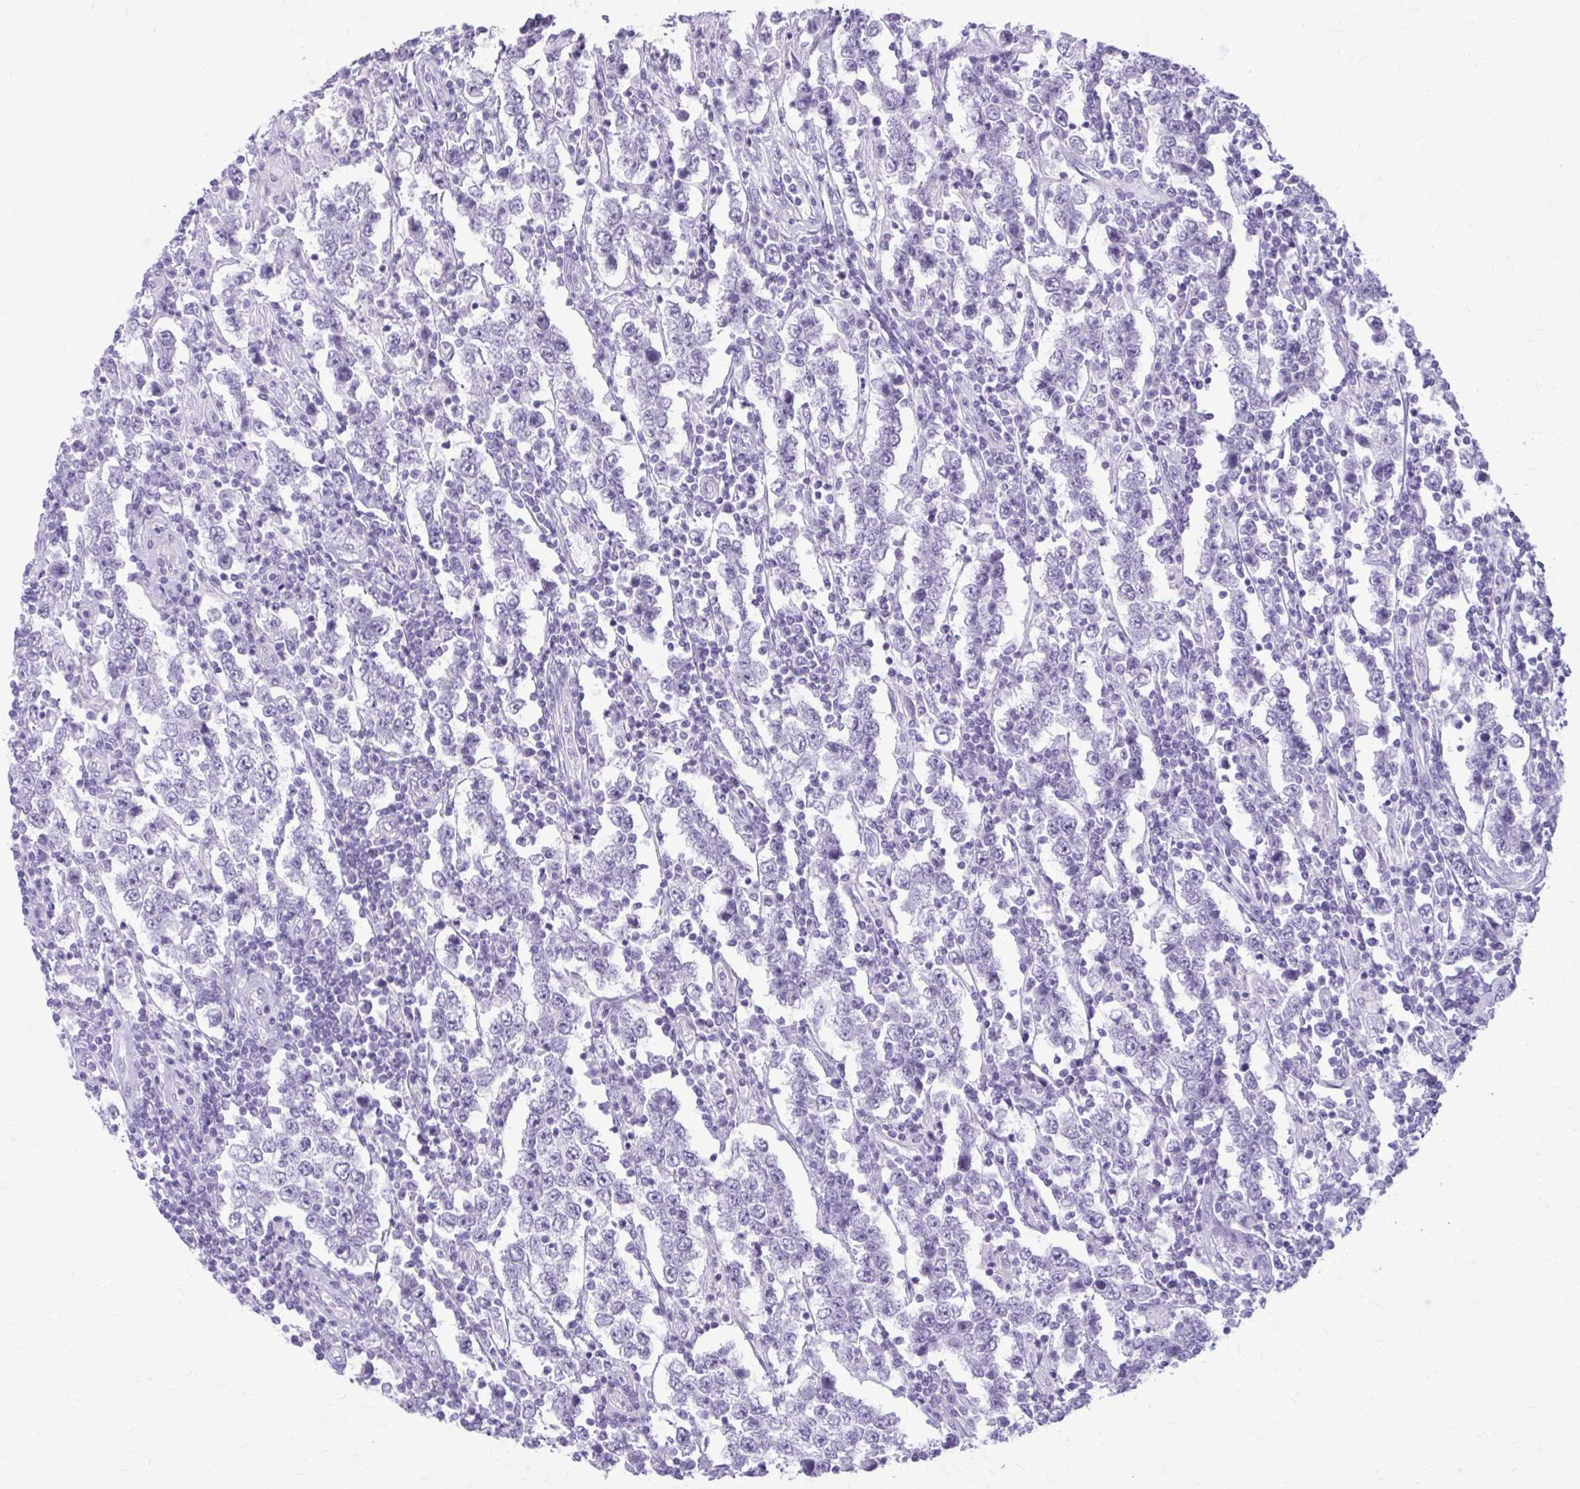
{"staining": {"intensity": "negative", "quantity": "none", "location": "none"}, "tissue": "testis cancer", "cell_type": "Tumor cells", "image_type": "cancer", "snomed": [{"axis": "morphology", "description": "Normal tissue, NOS"}, {"axis": "morphology", "description": "Urothelial carcinoma, High grade"}, {"axis": "morphology", "description": "Seminoma, NOS"}, {"axis": "morphology", "description": "Carcinoma, Embryonal, NOS"}, {"axis": "topography", "description": "Urinary bladder"}, {"axis": "topography", "description": "Testis"}], "caption": "Micrograph shows no significant protein staining in tumor cells of testis cancer.", "gene": "KRT5", "patient": {"sex": "male", "age": 41}}